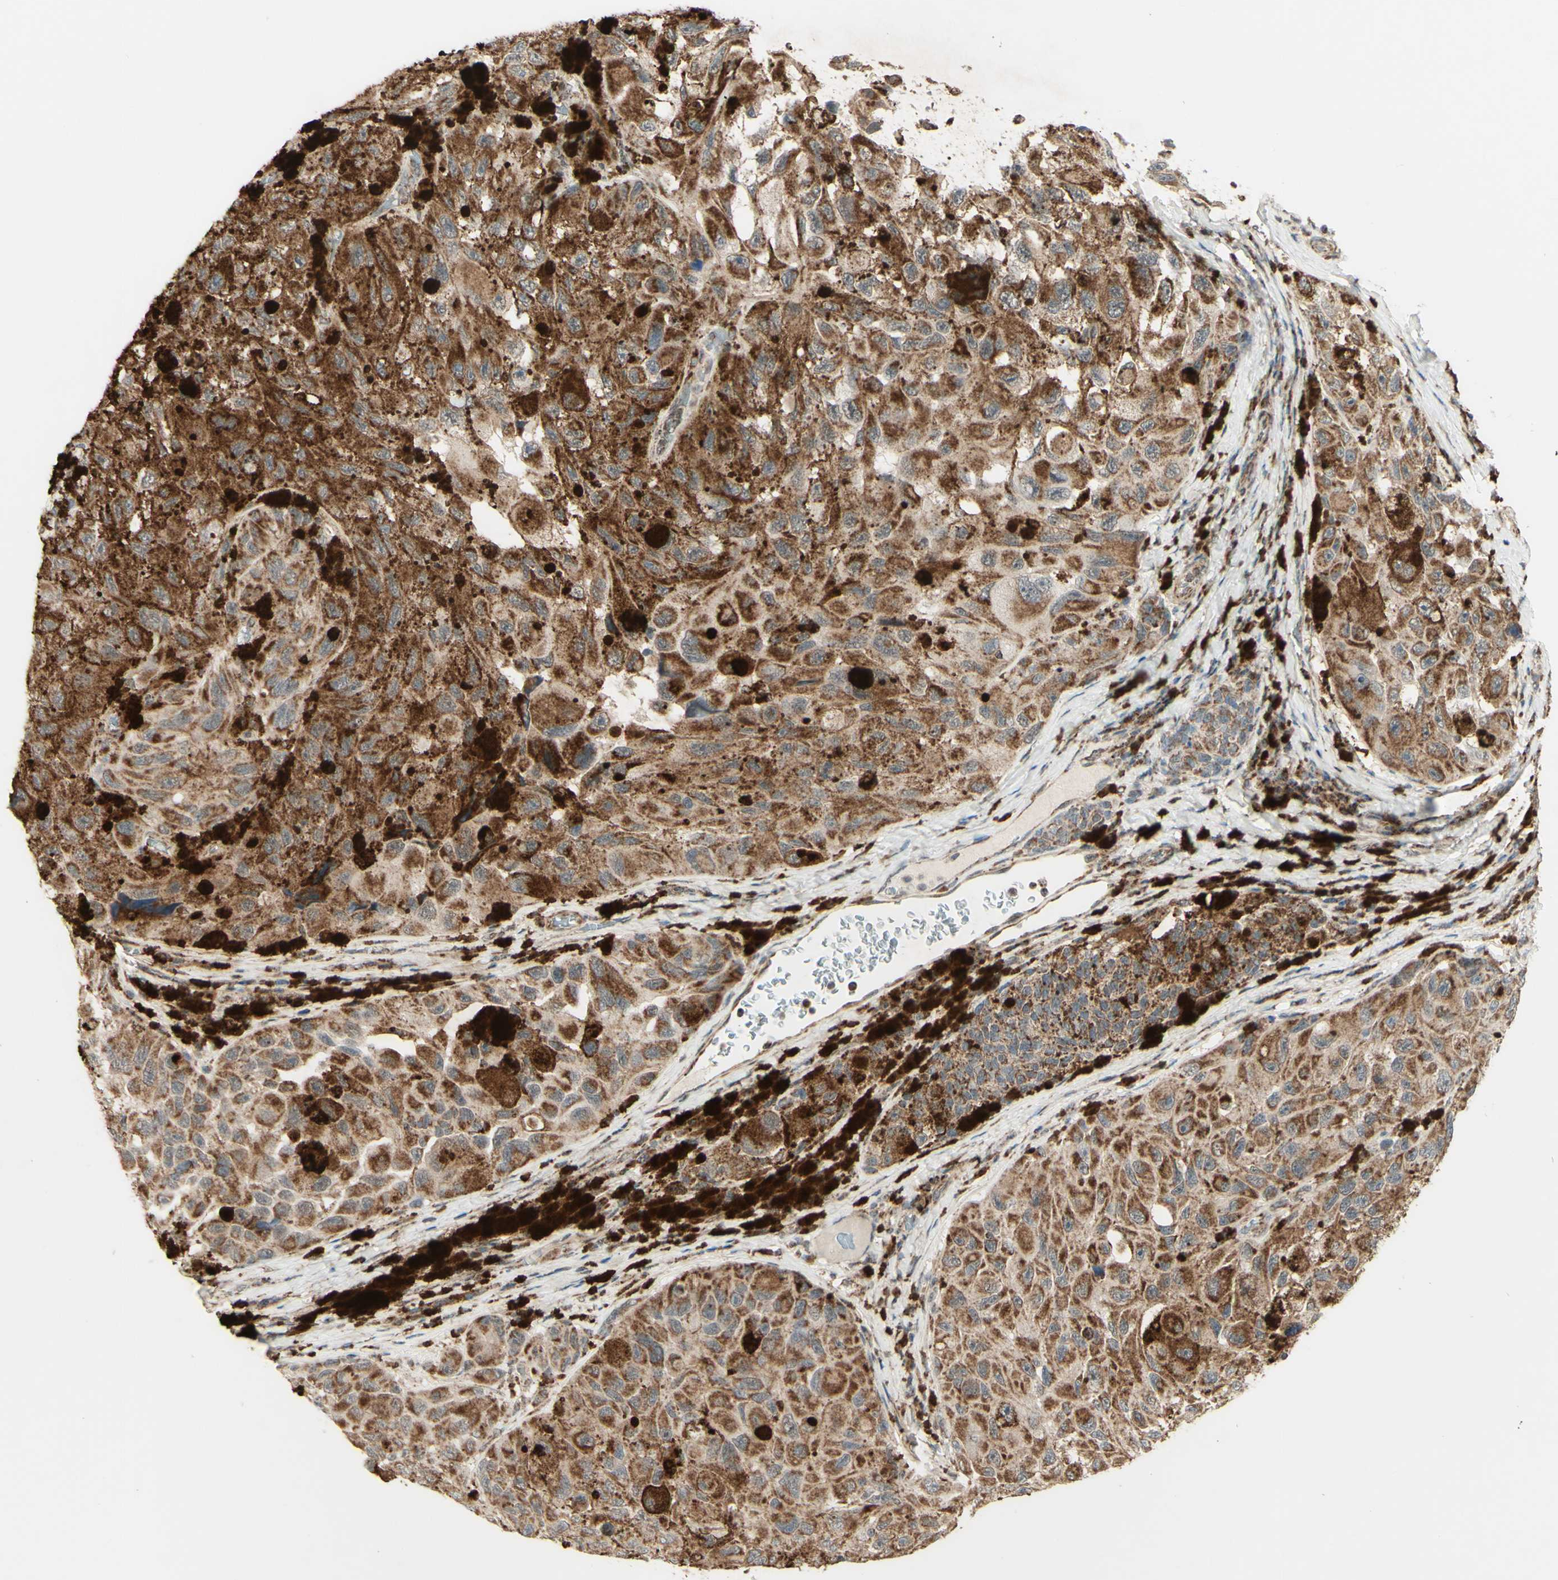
{"staining": {"intensity": "moderate", "quantity": ">75%", "location": "cytoplasmic/membranous"}, "tissue": "melanoma", "cell_type": "Tumor cells", "image_type": "cancer", "snomed": [{"axis": "morphology", "description": "Malignant melanoma, NOS"}, {"axis": "topography", "description": "Skin"}], "caption": "Malignant melanoma stained for a protein displays moderate cytoplasmic/membranous positivity in tumor cells. (DAB IHC, brown staining for protein, blue staining for nuclei).", "gene": "DHRS3", "patient": {"sex": "female", "age": 73}}